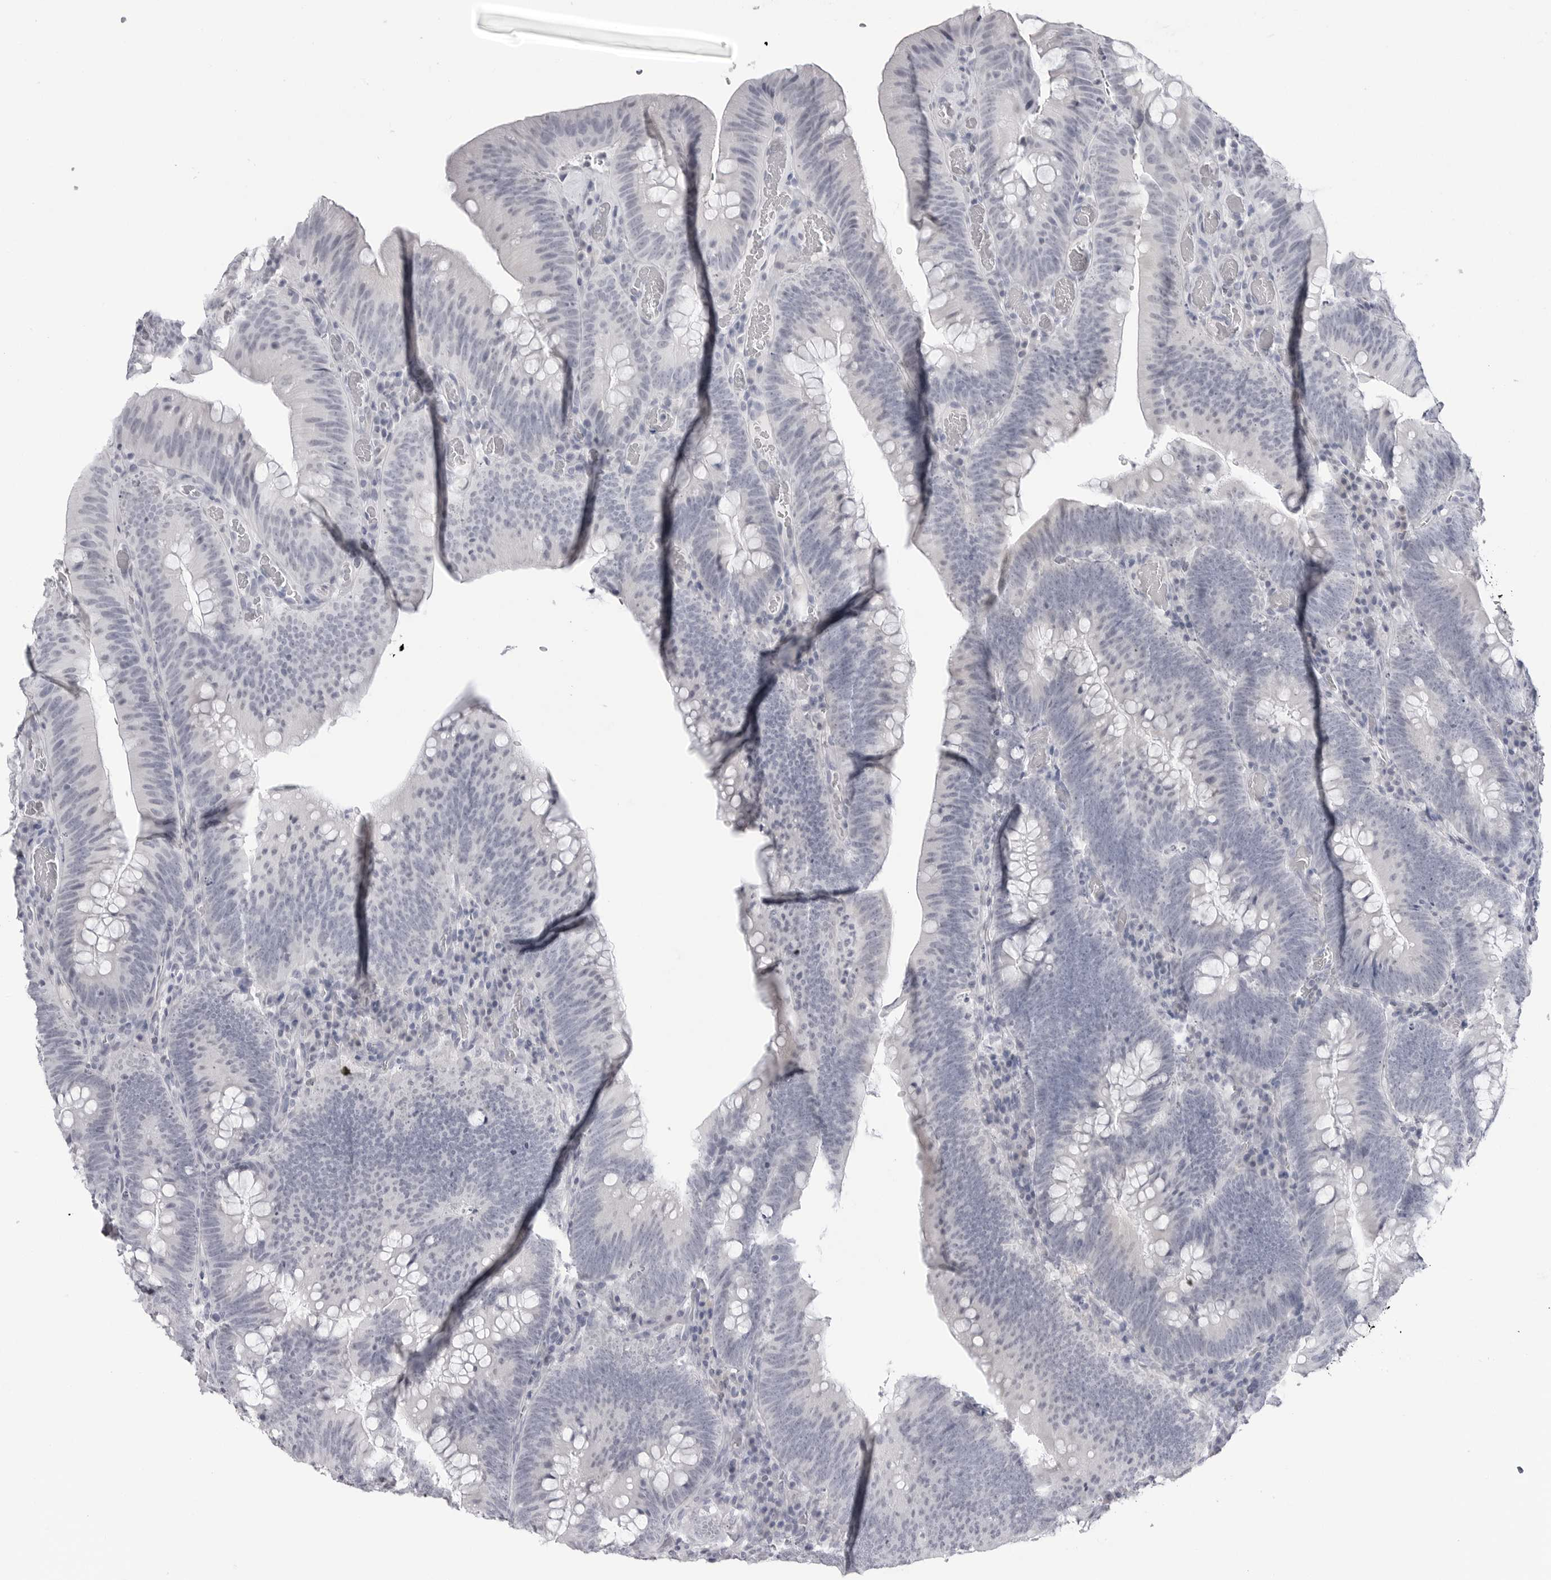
{"staining": {"intensity": "negative", "quantity": "none", "location": "none"}, "tissue": "colorectal cancer", "cell_type": "Tumor cells", "image_type": "cancer", "snomed": [{"axis": "morphology", "description": "Normal tissue, NOS"}, {"axis": "topography", "description": "Colon"}], "caption": "The image demonstrates no significant staining in tumor cells of colorectal cancer.", "gene": "PGA3", "patient": {"sex": "female", "age": 82}}